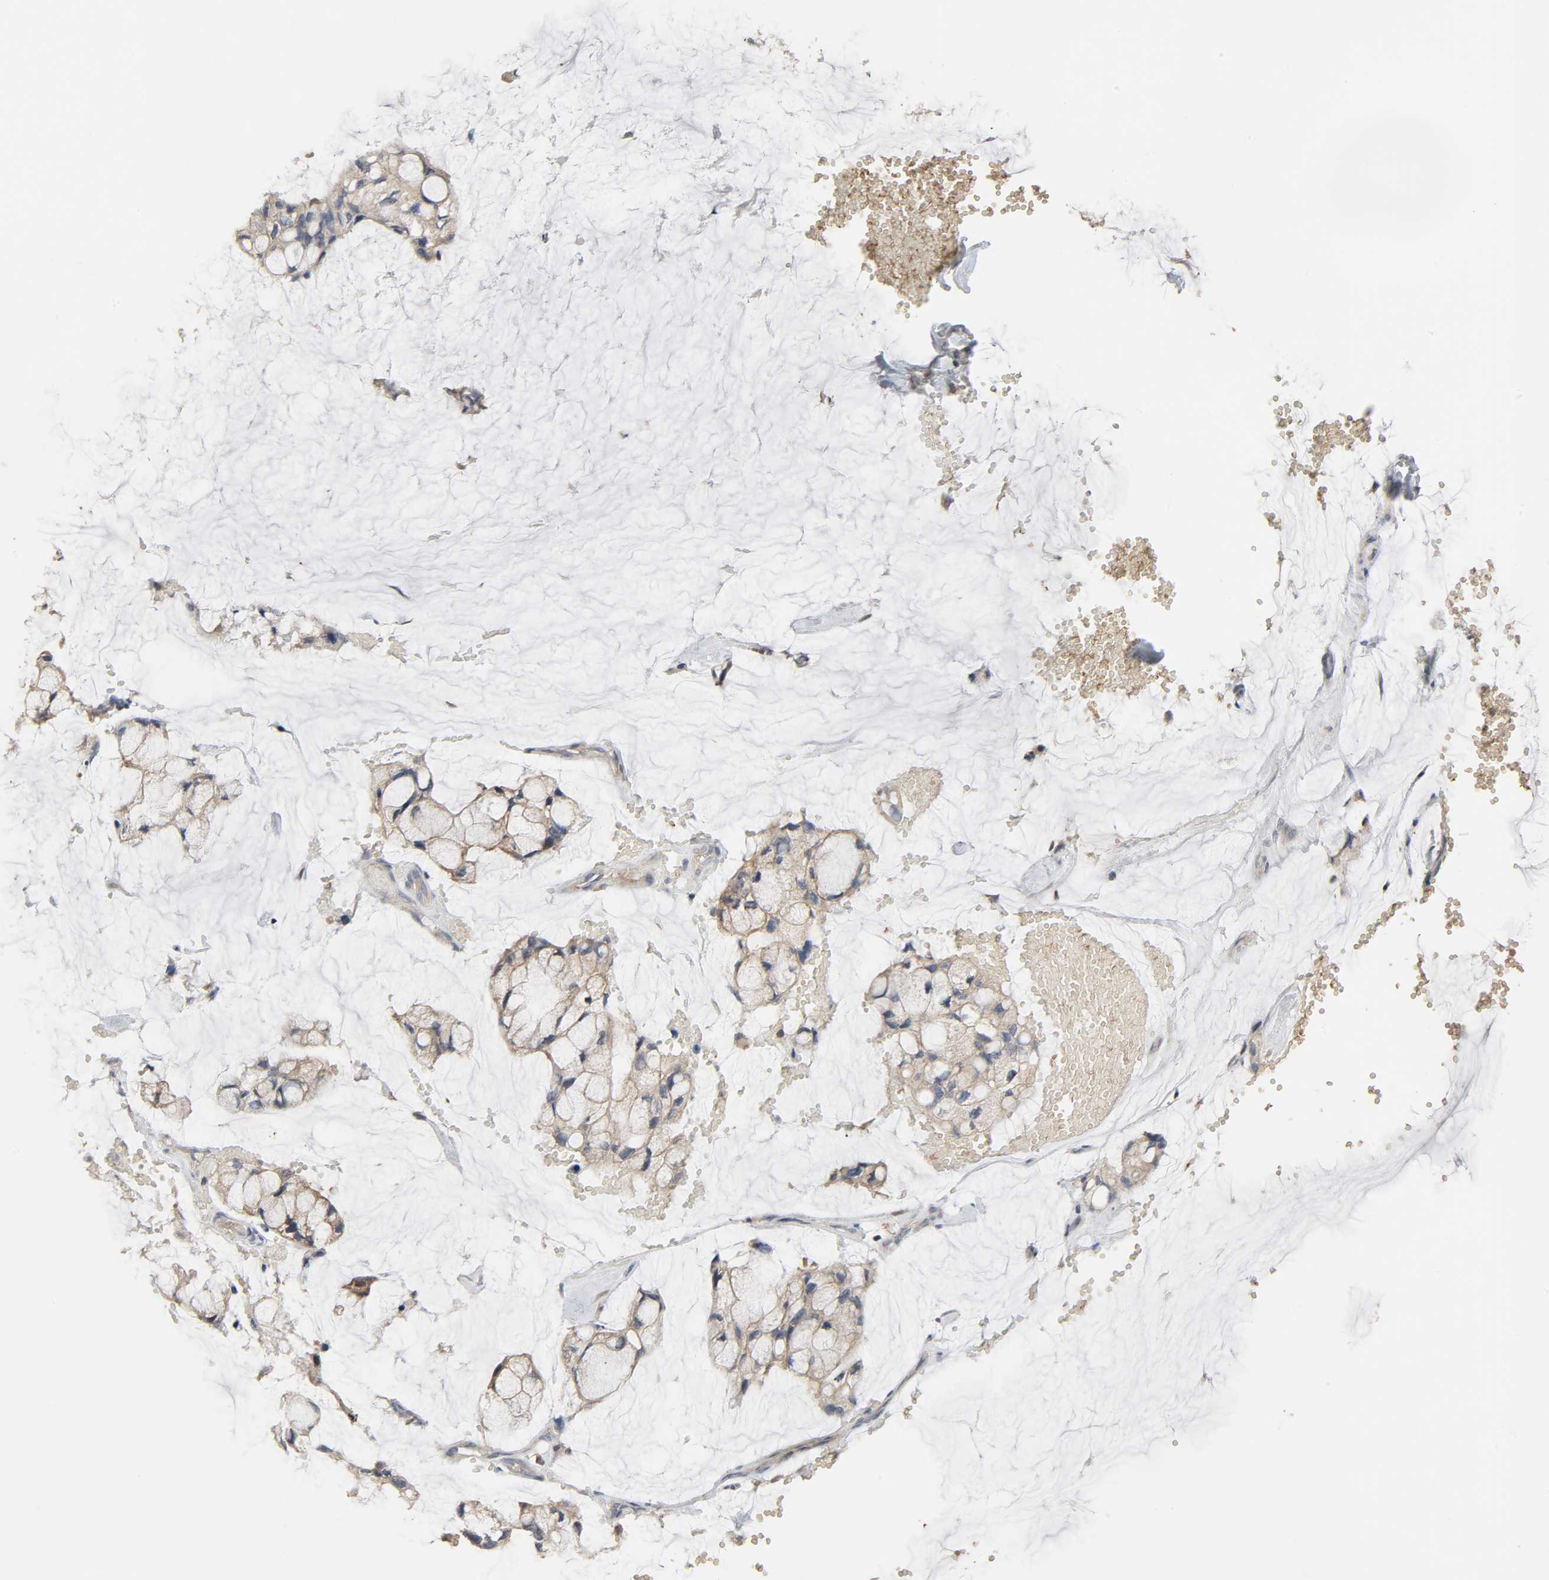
{"staining": {"intensity": "moderate", "quantity": ">75%", "location": "cytoplasmic/membranous"}, "tissue": "ovarian cancer", "cell_type": "Tumor cells", "image_type": "cancer", "snomed": [{"axis": "morphology", "description": "Cystadenocarcinoma, mucinous, NOS"}, {"axis": "topography", "description": "Ovary"}], "caption": "Tumor cells demonstrate medium levels of moderate cytoplasmic/membranous positivity in about >75% of cells in human mucinous cystadenocarcinoma (ovarian). (DAB IHC, brown staining for protein, blue staining for nuclei).", "gene": "PLEKHA2", "patient": {"sex": "female", "age": 39}}